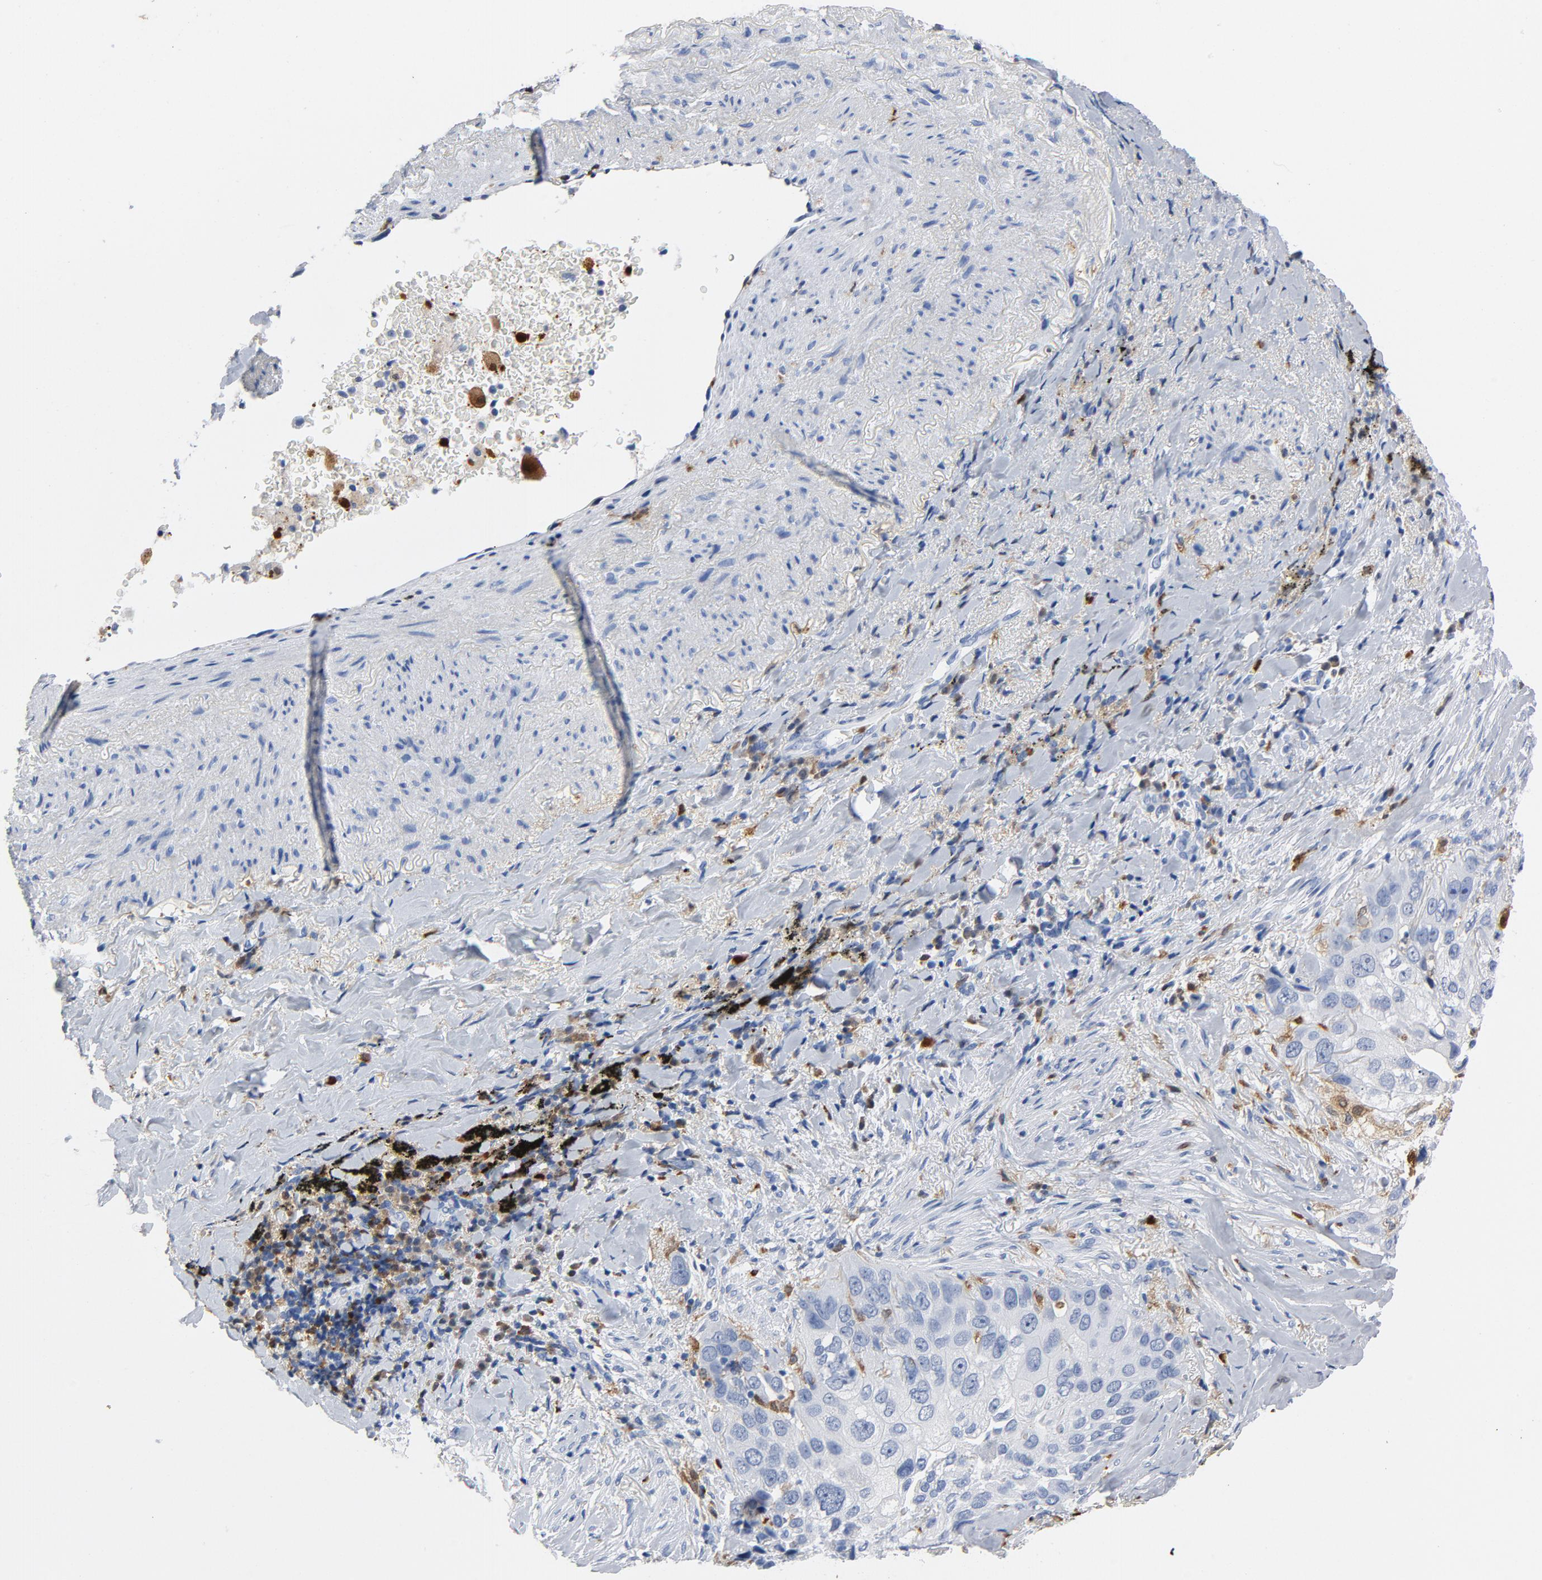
{"staining": {"intensity": "negative", "quantity": "none", "location": "none"}, "tissue": "lung cancer", "cell_type": "Tumor cells", "image_type": "cancer", "snomed": [{"axis": "morphology", "description": "Squamous cell carcinoma, NOS"}, {"axis": "topography", "description": "Lung"}], "caption": "The IHC histopathology image has no significant staining in tumor cells of squamous cell carcinoma (lung) tissue.", "gene": "NCF1", "patient": {"sex": "male", "age": 54}}